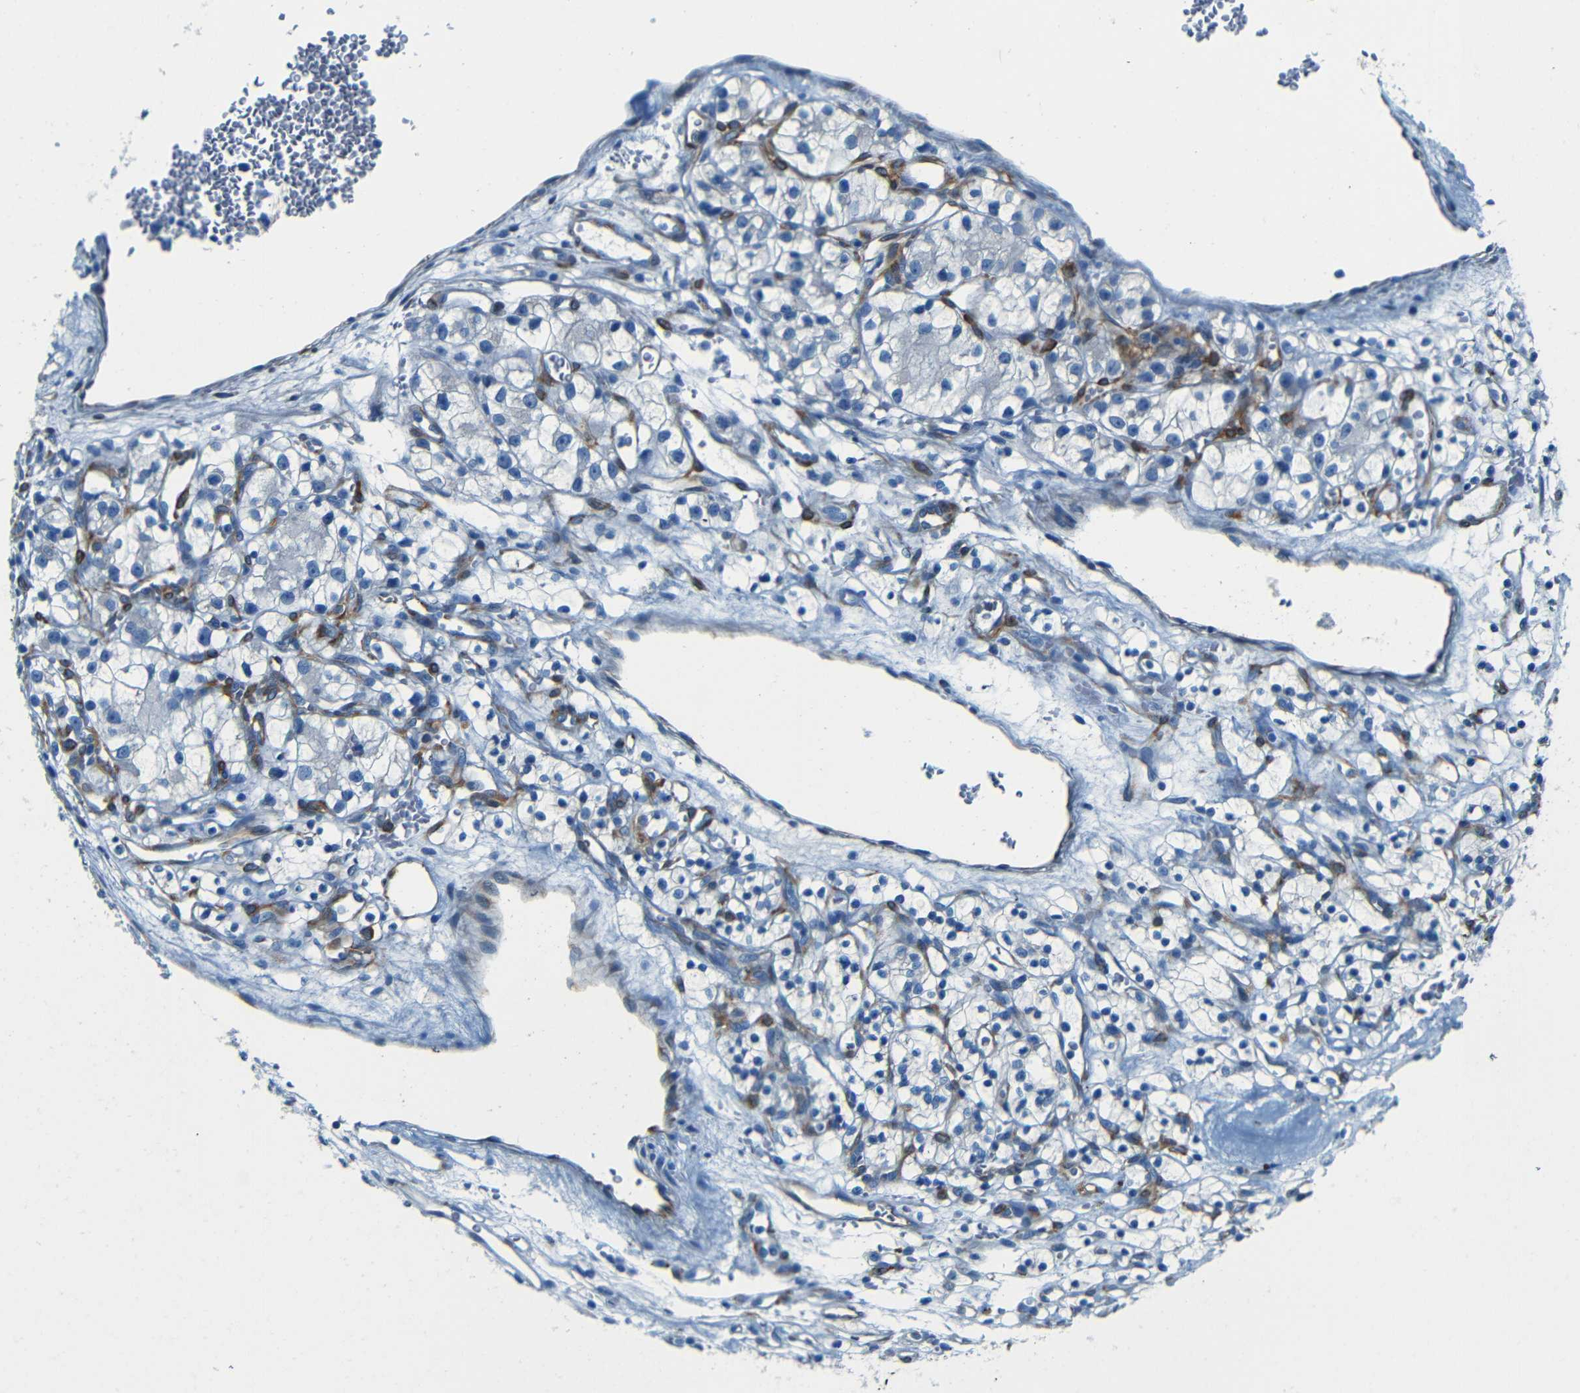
{"staining": {"intensity": "negative", "quantity": "none", "location": "none"}, "tissue": "renal cancer", "cell_type": "Tumor cells", "image_type": "cancer", "snomed": [{"axis": "morphology", "description": "Adenocarcinoma, NOS"}, {"axis": "topography", "description": "Kidney"}], "caption": "Human renal cancer (adenocarcinoma) stained for a protein using IHC exhibits no expression in tumor cells.", "gene": "MAP2", "patient": {"sex": "female", "age": 57}}